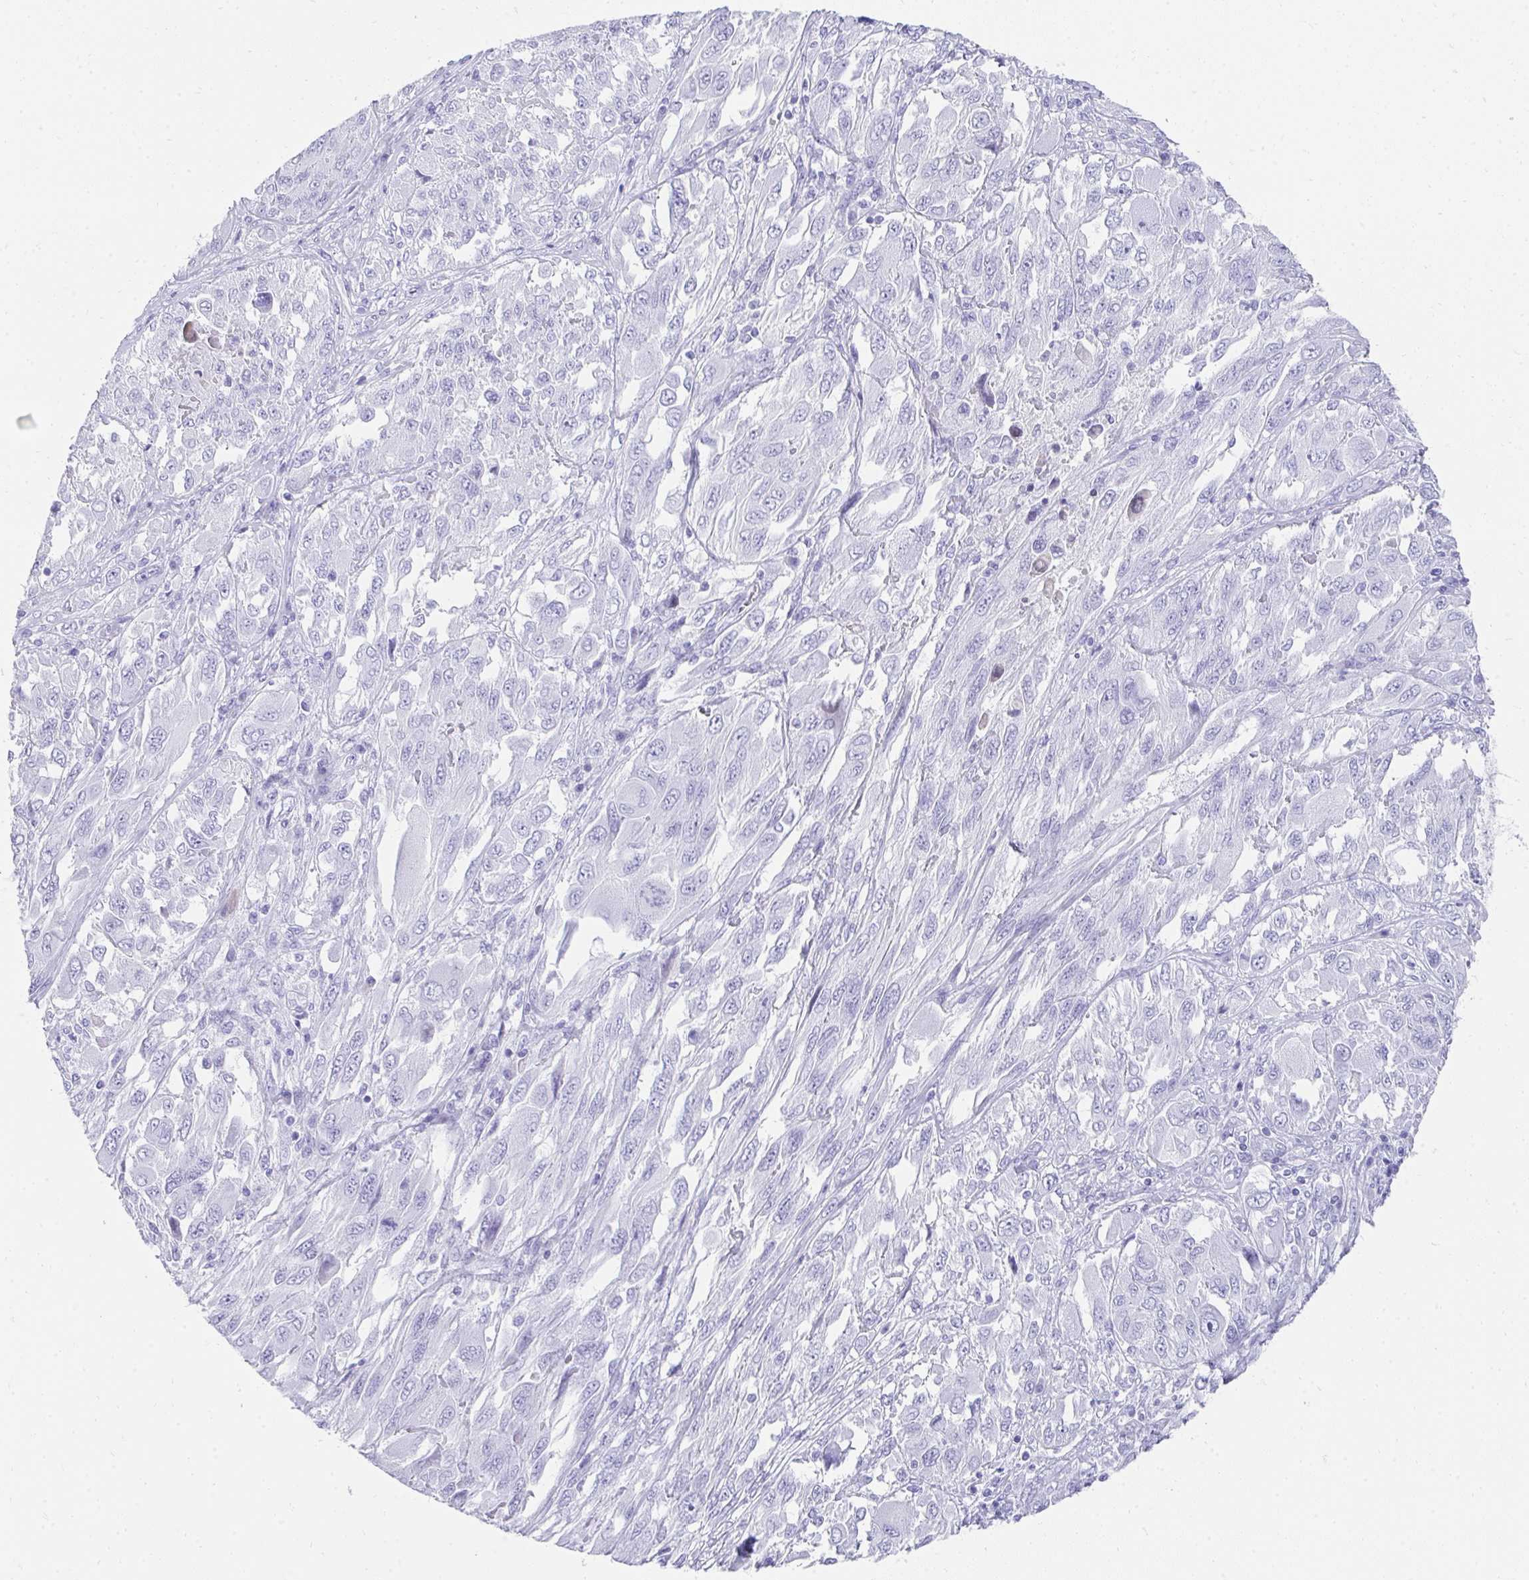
{"staining": {"intensity": "negative", "quantity": "none", "location": "none"}, "tissue": "melanoma", "cell_type": "Tumor cells", "image_type": "cancer", "snomed": [{"axis": "morphology", "description": "Malignant melanoma, NOS"}, {"axis": "topography", "description": "Skin"}], "caption": "IHC of human malignant melanoma displays no staining in tumor cells.", "gene": "TNNT1", "patient": {"sex": "female", "age": 91}}